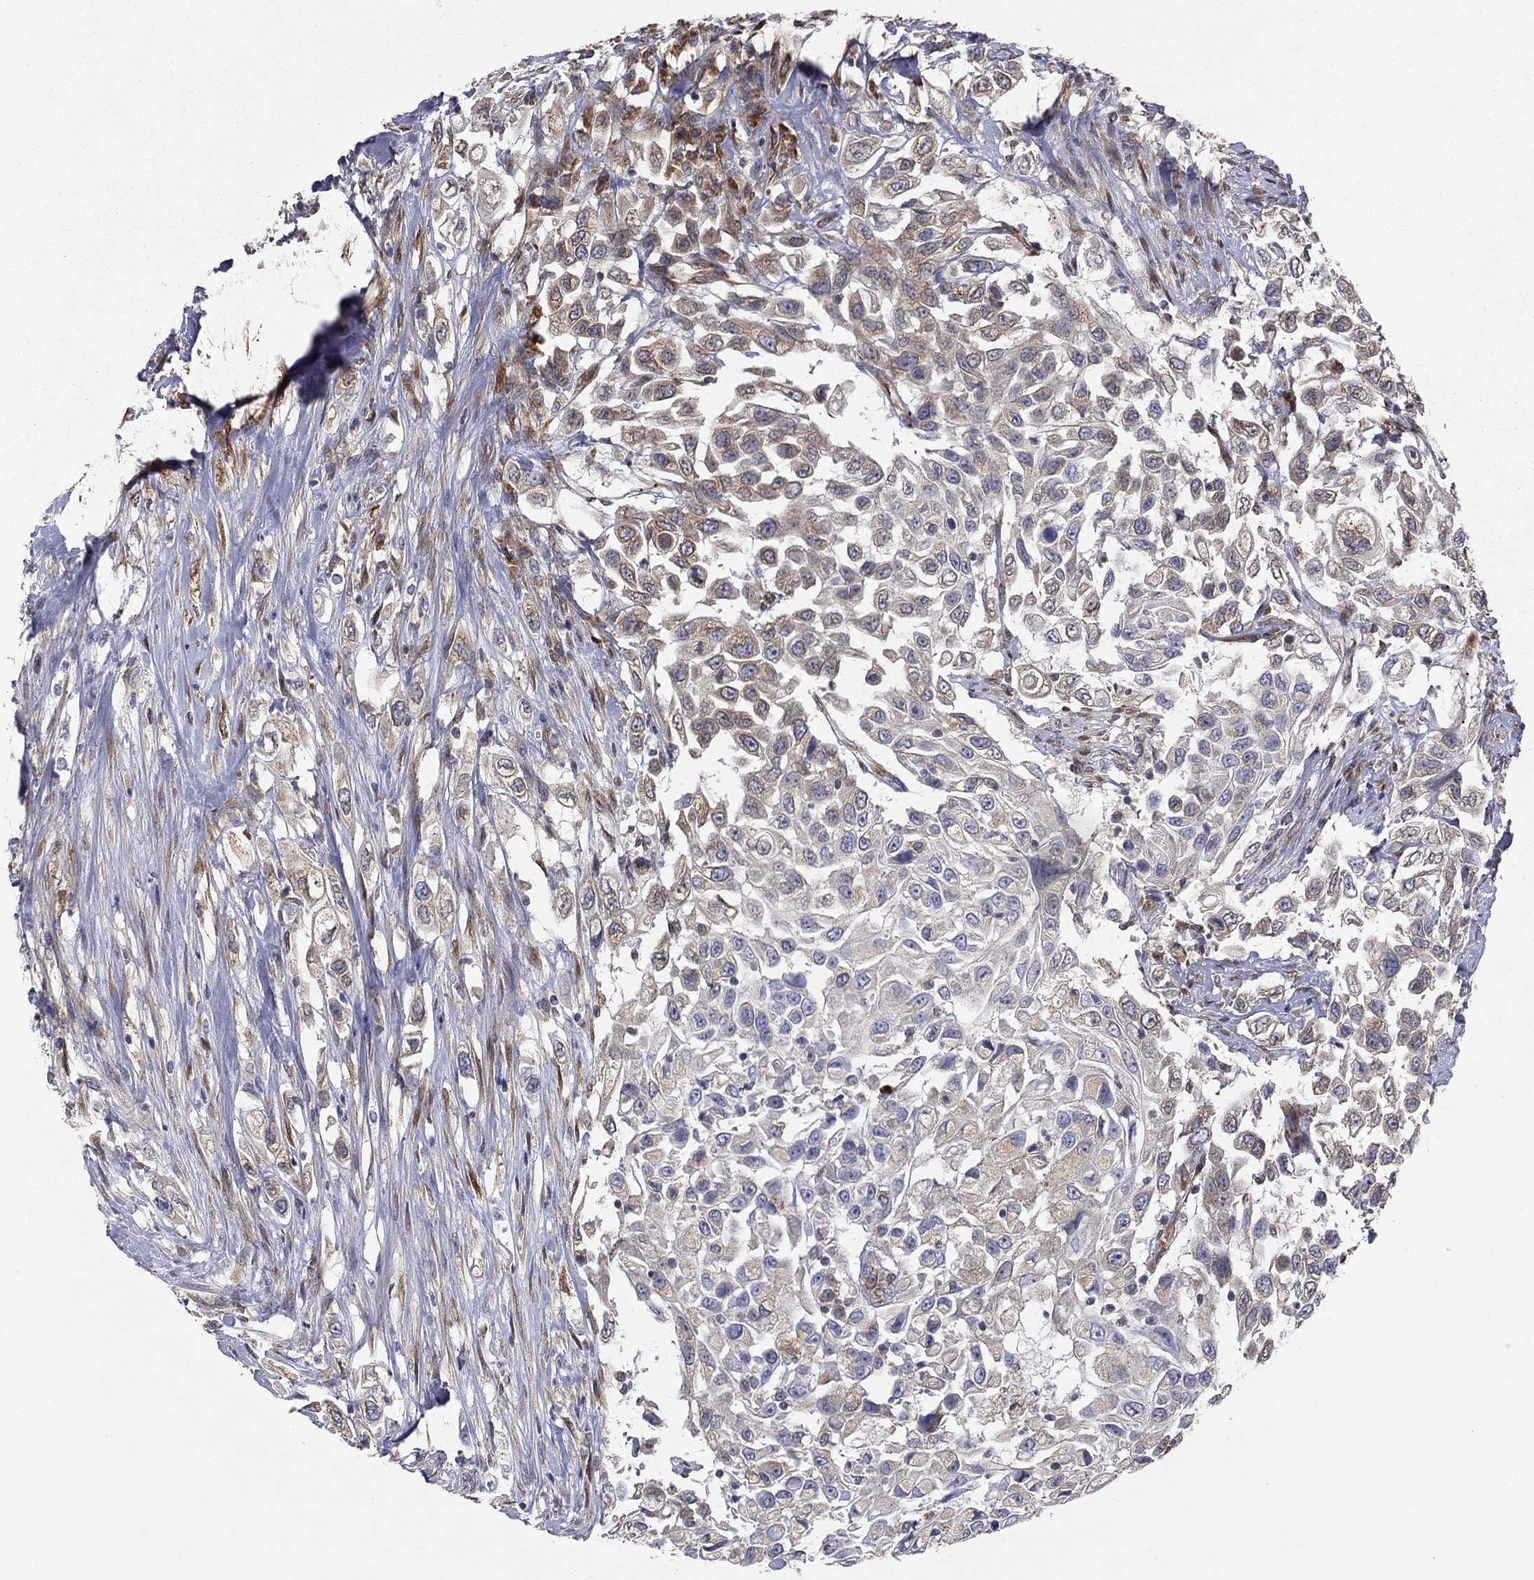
{"staining": {"intensity": "weak", "quantity": "<25%", "location": "cytoplasmic/membranous"}, "tissue": "urothelial cancer", "cell_type": "Tumor cells", "image_type": "cancer", "snomed": [{"axis": "morphology", "description": "Urothelial carcinoma, High grade"}, {"axis": "topography", "description": "Urinary bladder"}], "caption": "The image reveals no significant staining in tumor cells of urothelial carcinoma (high-grade).", "gene": "YIF1A", "patient": {"sex": "female", "age": 56}}